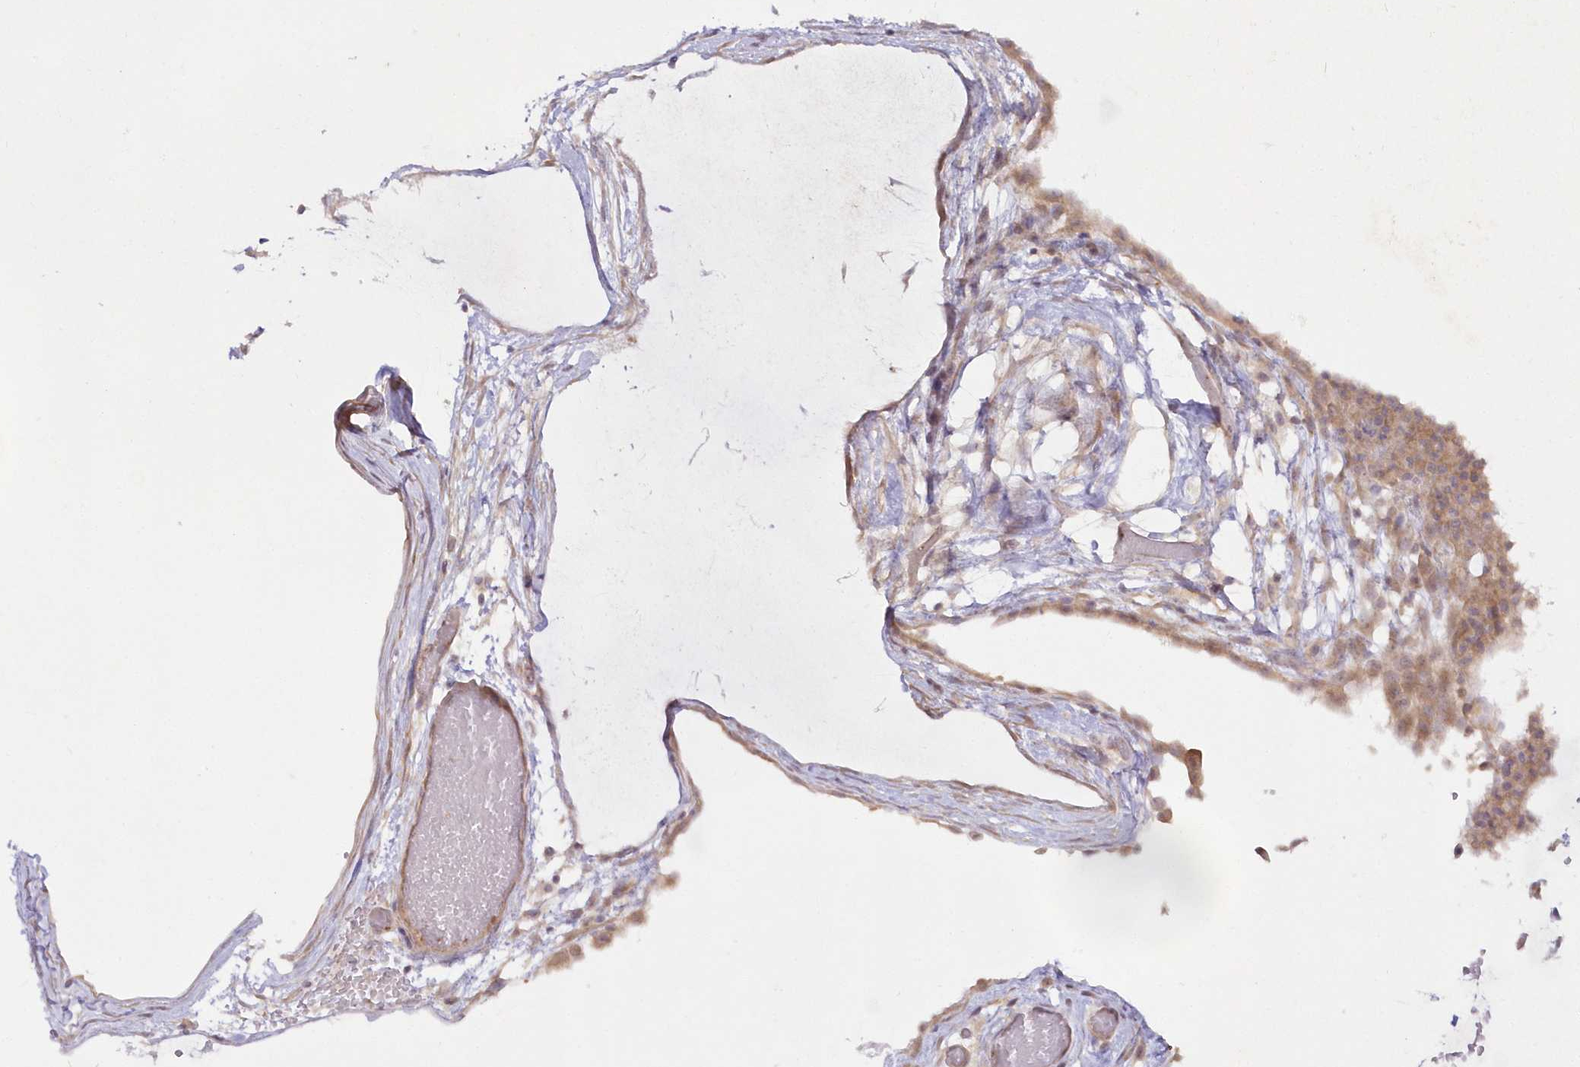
{"staining": {"intensity": "moderate", "quantity": ">75%", "location": "cytoplasmic/membranous"}, "tissue": "ovarian cancer", "cell_type": "Tumor cells", "image_type": "cancer", "snomed": [{"axis": "morphology", "description": "Cystadenocarcinoma, mucinous, NOS"}, {"axis": "topography", "description": "Ovary"}], "caption": "DAB immunohistochemical staining of ovarian mucinous cystadenocarcinoma displays moderate cytoplasmic/membranous protein positivity in approximately >75% of tumor cells.", "gene": "IPMK", "patient": {"sex": "female", "age": 39}}